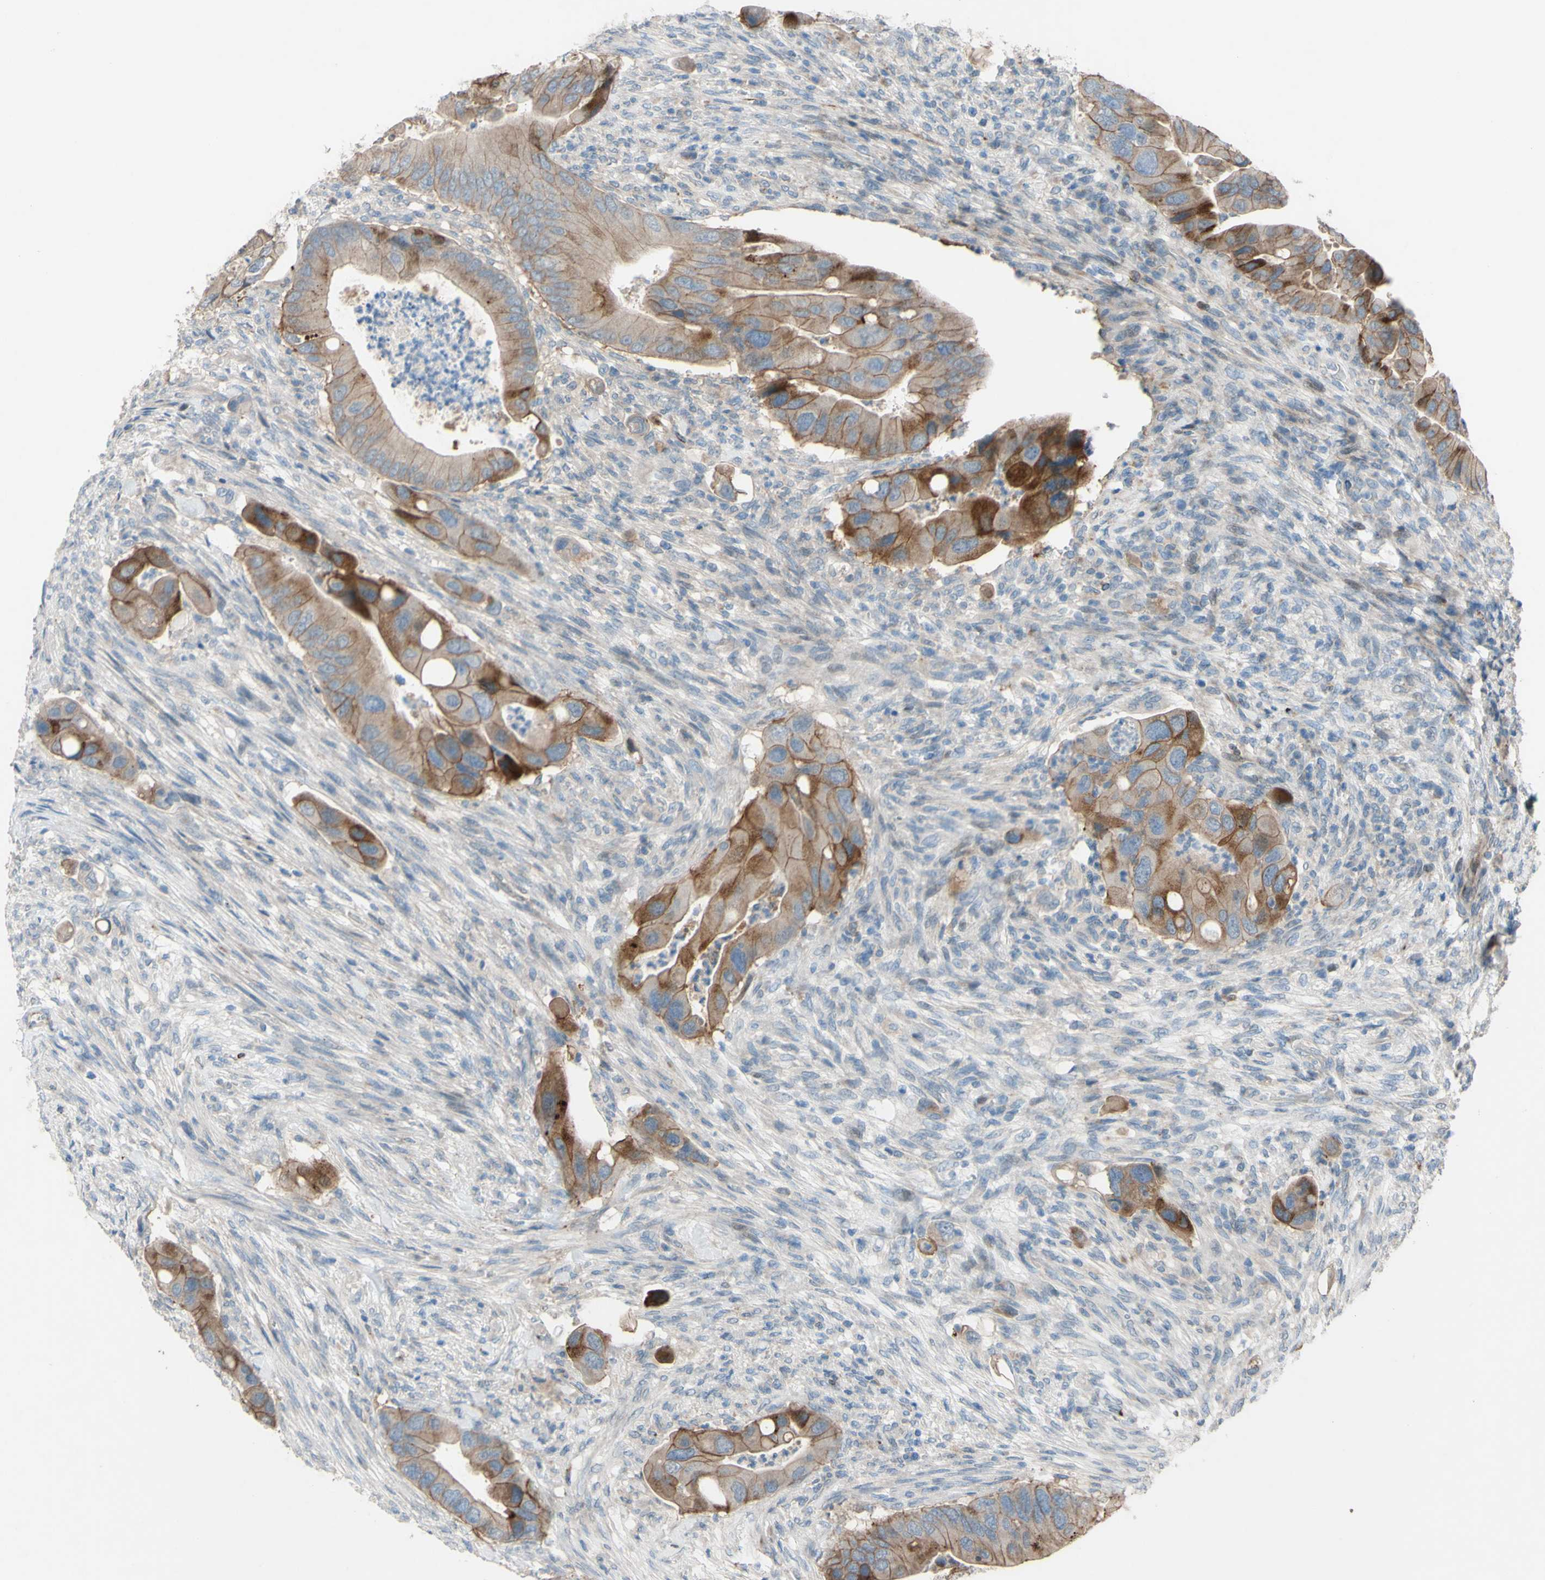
{"staining": {"intensity": "moderate", "quantity": "25%-75%", "location": "cytoplasmic/membranous"}, "tissue": "colorectal cancer", "cell_type": "Tumor cells", "image_type": "cancer", "snomed": [{"axis": "morphology", "description": "Adenocarcinoma, NOS"}, {"axis": "topography", "description": "Rectum"}], "caption": "Protein staining reveals moderate cytoplasmic/membranous staining in about 25%-75% of tumor cells in colorectal cancer (adenocarcinoma).", "gene": "CDCP1", "patient": {"sex": "female", "age": 57}}